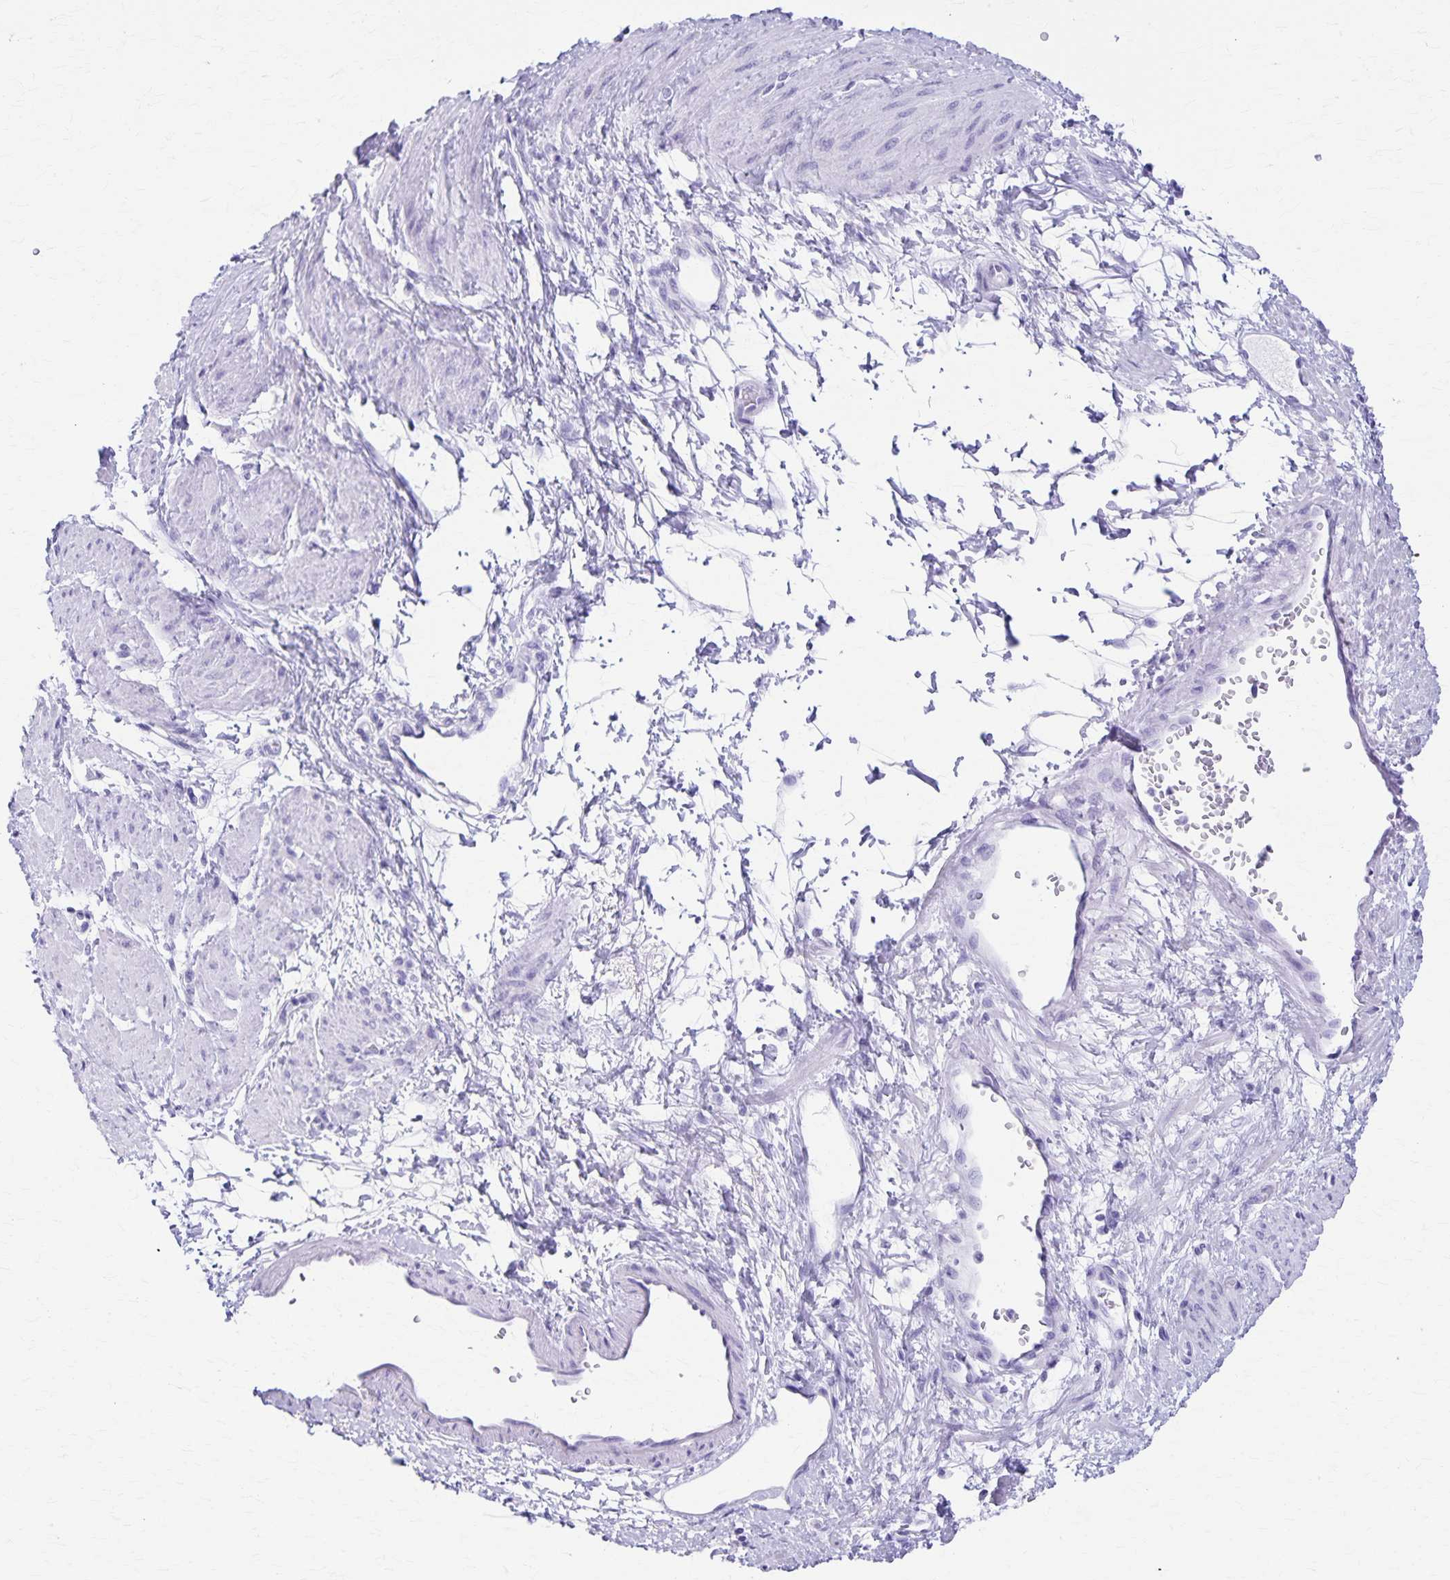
{"staining": {"intensity": "negative", "quantity": "none", "location": "none"}, "tissue": "smooth muscle", "cell_type": "Smooth muscle cells", "image_type": "normal", "snomed": [{"axis": "morphology", "description": "Normal tissue, NOS"}, {"axis": "topography", "description": "Smooth muscle"}, {"axis": "topography", "description": "Uterus"}], "caption": "Immunohistochemistry (IHC) image of benign smooth muscle: human smooth muscle stained with DAB displays no significant protein staining in smooth muscle cells.", "gene": "DEFA5", "patient": {"sex": "female", "age": 39}}